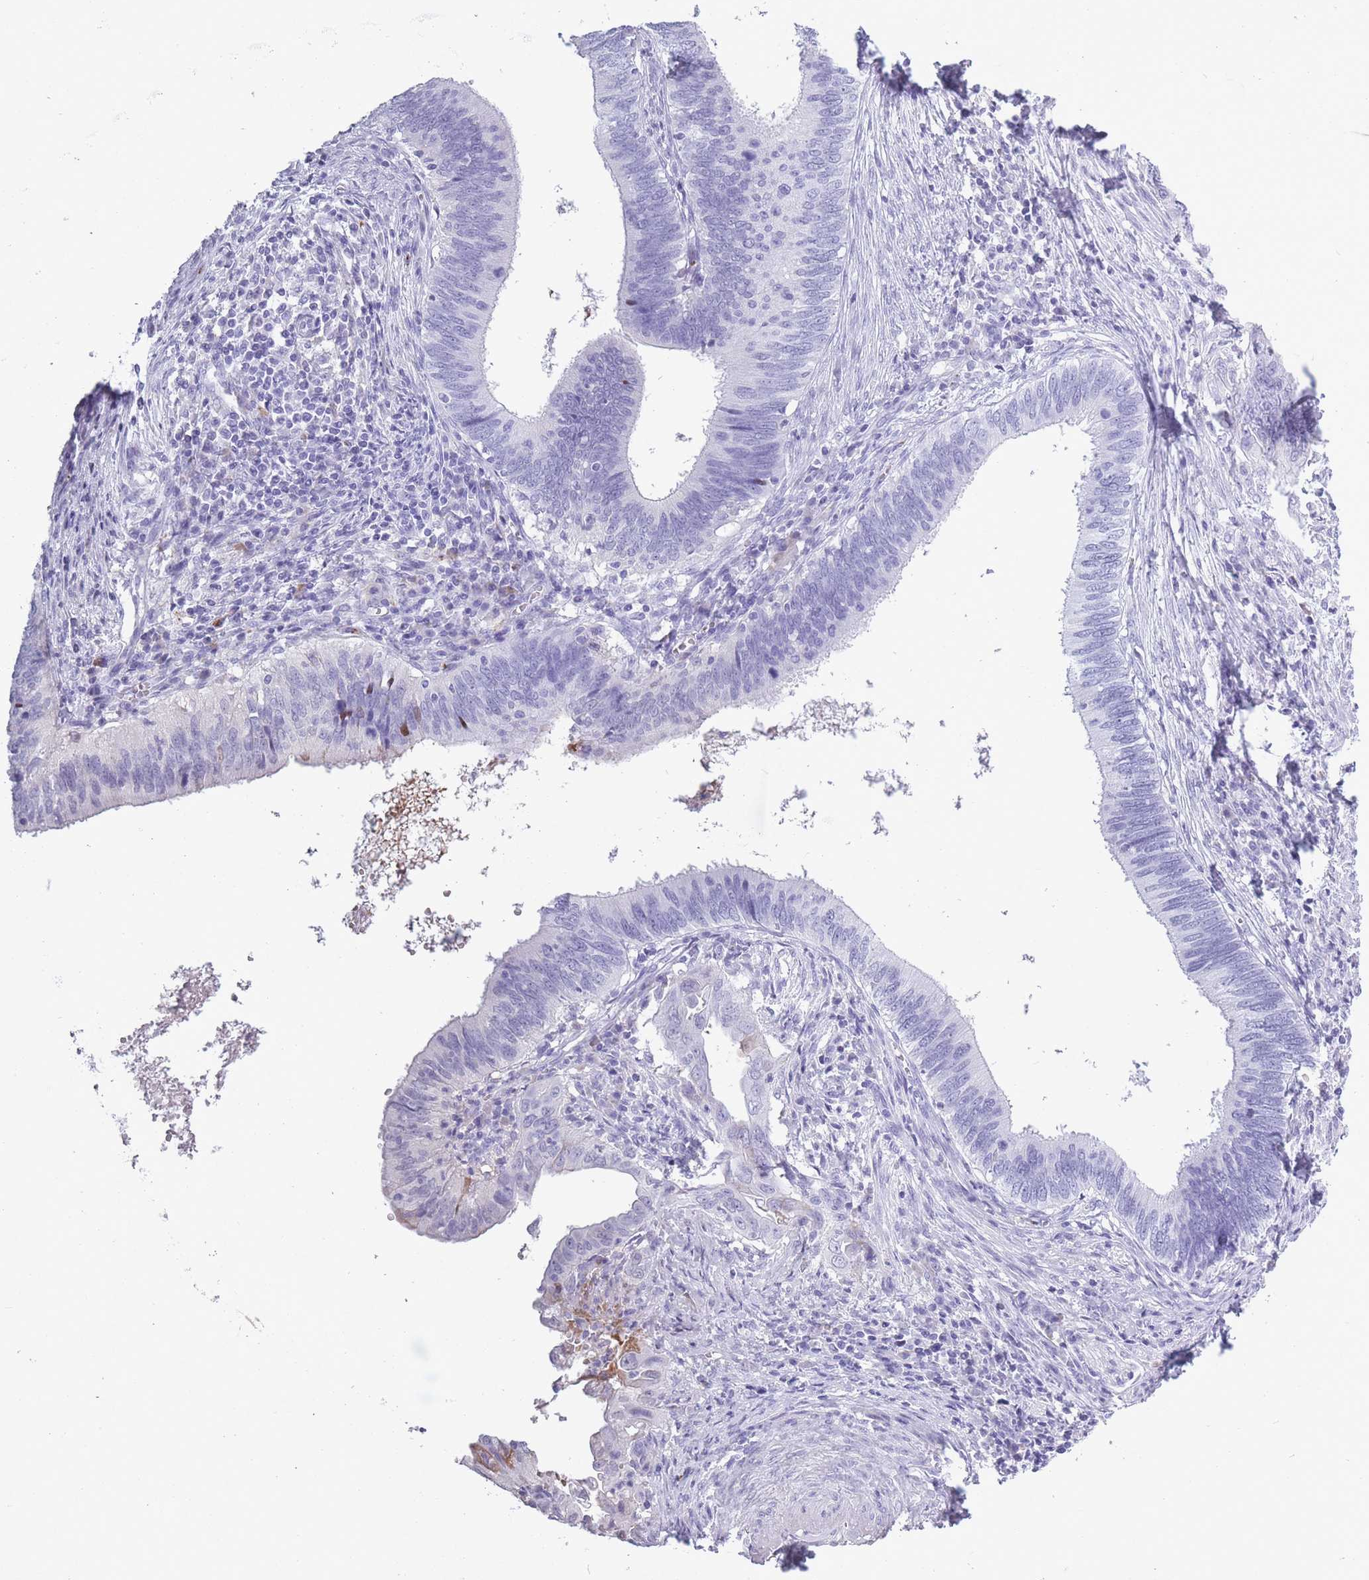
{"staining": {"intensity": "negative", "quantity": "none", "location": "none"}, "tissue": "cervical cancer", "cell_type": "Tumor cells", "image_type": "cancer", "snomed": [{"axis": "morphology", "description": "Adenocarcinoma, NOS"}, {"axis": "topography", "description": "Cervix"}], "caption": "Immunohistochemical staining of human cervical cancer (adenocarcinoma) shows no significant positivity in tumor cells. (Brightfield microscopy of DAB (3,3'-diaminobenzidine) immunohistochemistry at high magnification).", "gene": "OR7C1", "patient": {"sex": "female", "age": 42}}